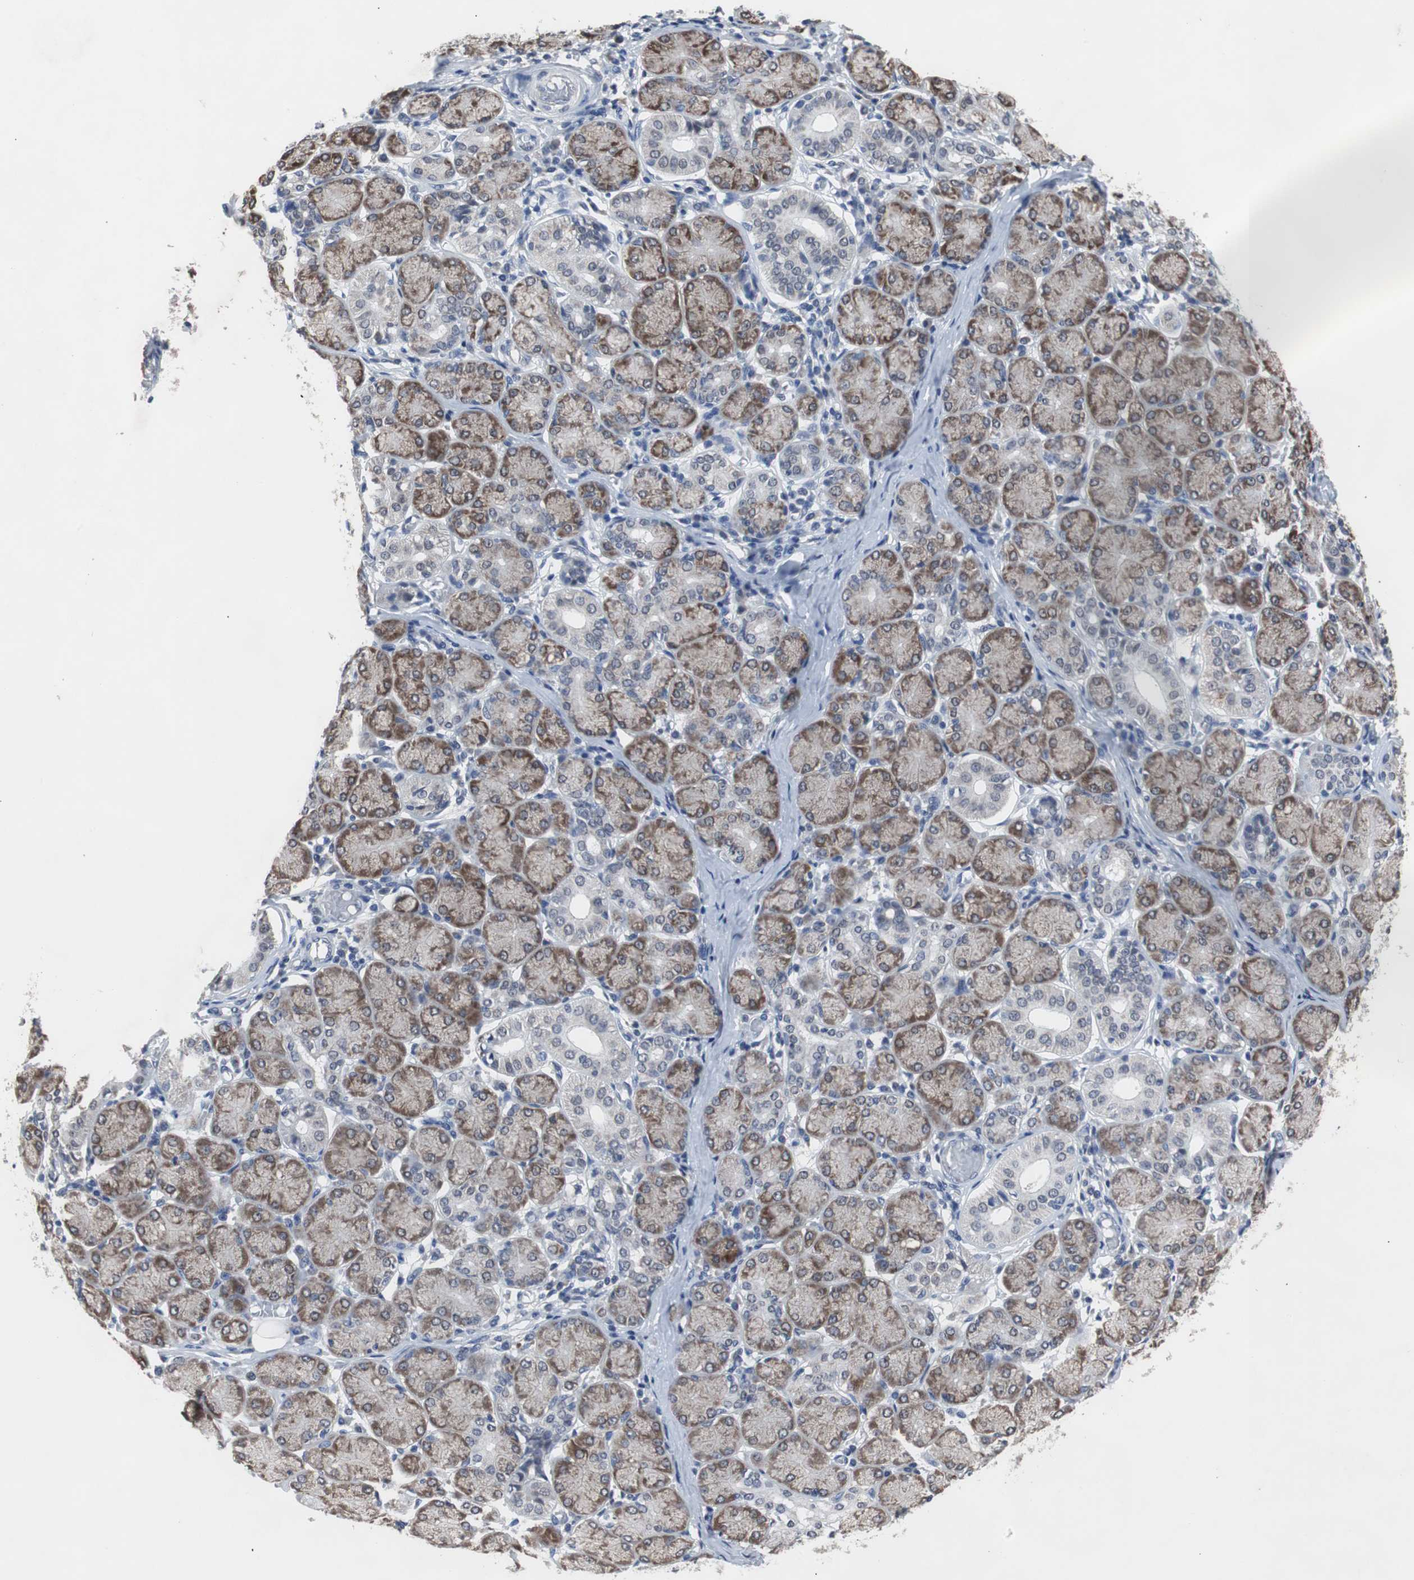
{"staining": {"intensity": "moderate", "quantity": ">75%", "location": "cytoplasmic/membranous"}, "tissue": "salivary gland", "cell_type": "Glandular cells", "image_type": "normal", "snomed": [{"axis": "morphology", "description": "Normal tissue, NOS"}, {"axis": "topography", "description": "Salivary gland"}], "caption": "IHC (DAB (3,3'-diaminobenzidine)) staining of unremarkable salivary gland reveals moderate cytoplasmic/membranous protein positivity in about >75% of glandular cells.", "gene": "RBM47", "patient": {"sex": "female", "age": 24}}